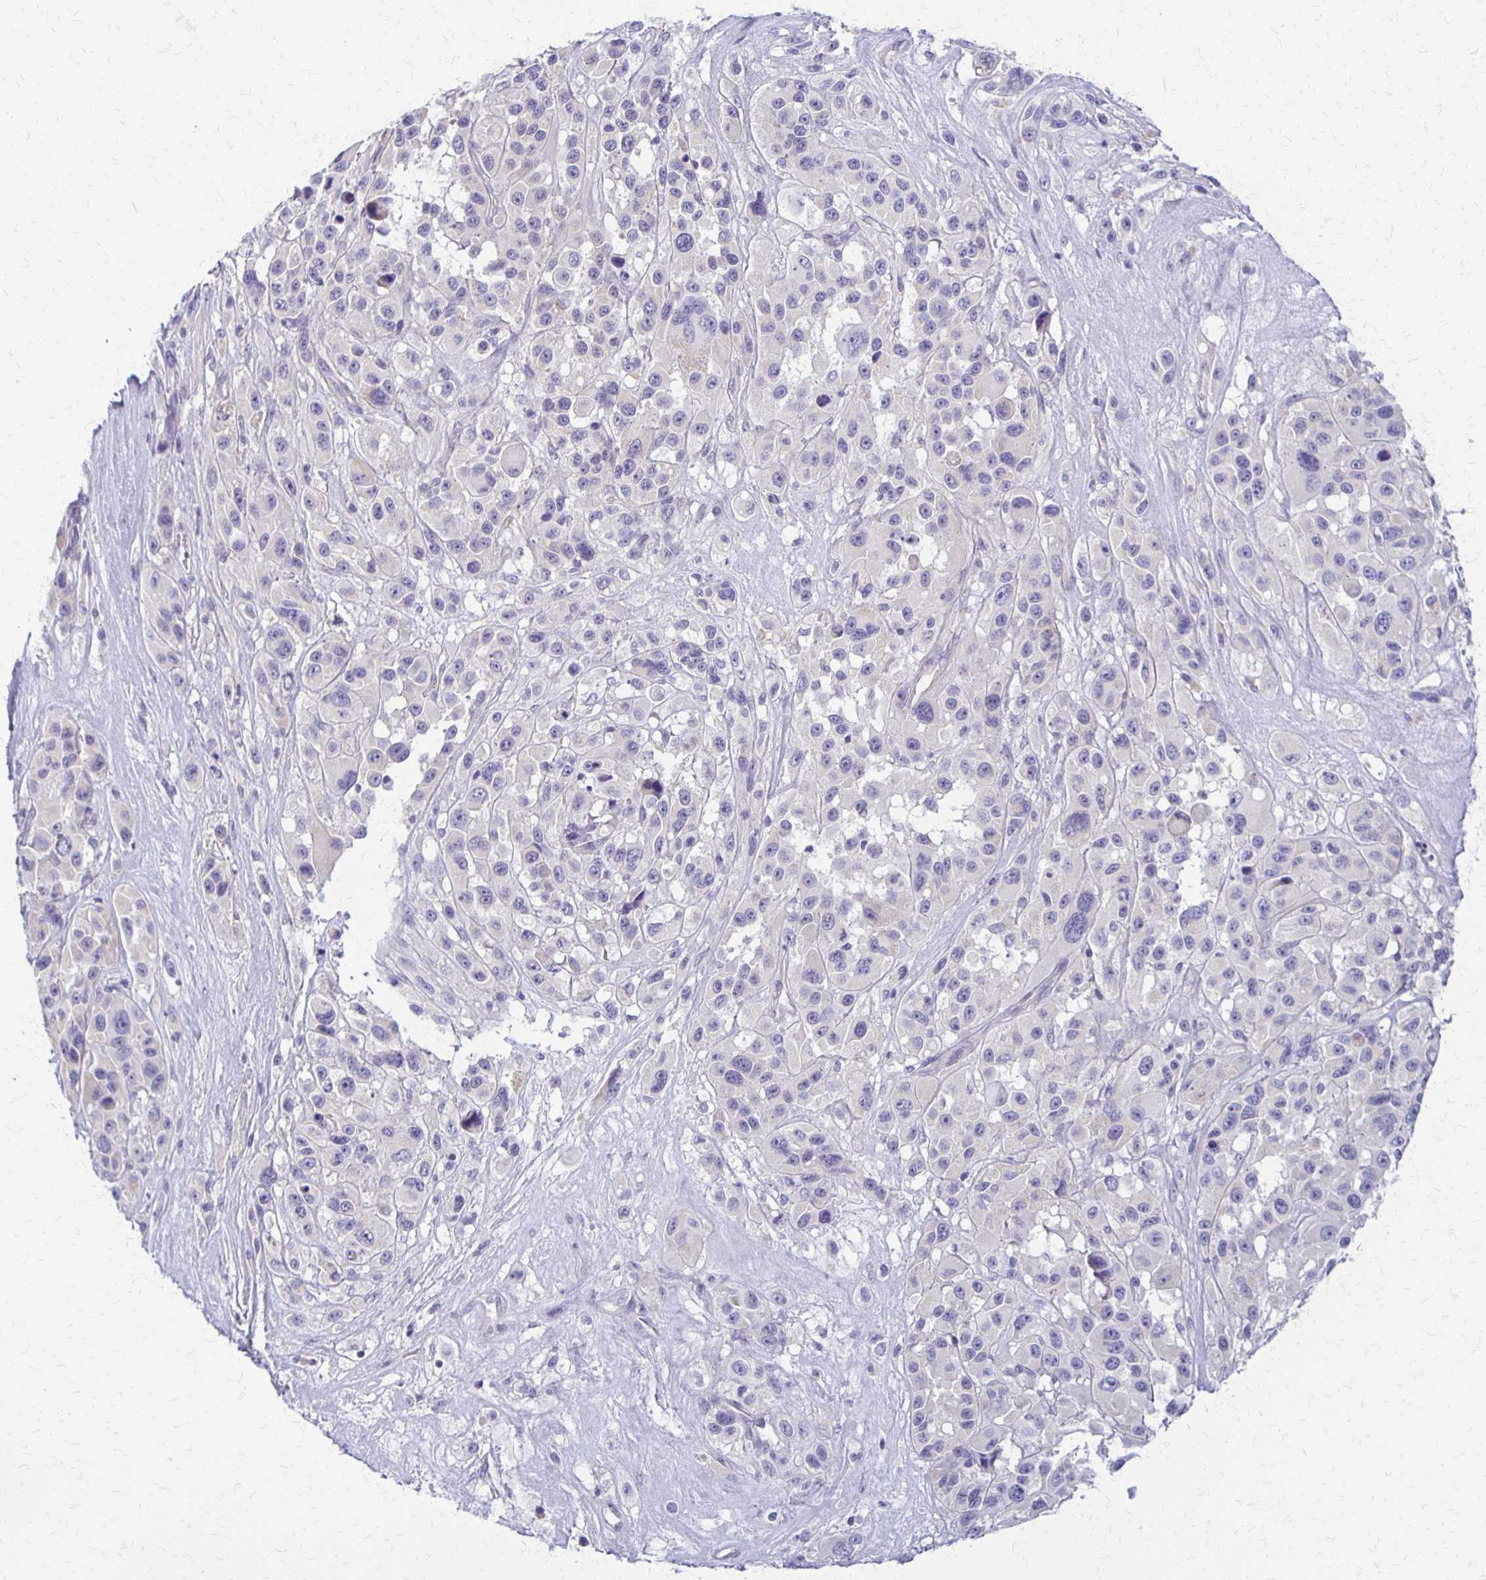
{"staining": {"intensity": "negative", "quantity": "none", "location": "none"}, "tissue": "melanoma", "cell_type": "Tumor cells", "image_type": "cancer", "snomed": [{"axis": "morphology", "description": "Malignant melanoma, Metastatic site"}, {"axis": "topography", "description": "Lymph node"}], "caption": "An IHC micrograph of malignant melanoma (metastatic site) is shown. There is no staining in tumor cells of malignant melanoma (metastatic site). (DAB immunohistochemistry (IHC) with hematoxylin counter stain).", "gene": "RHOC", "patient": {"sex": "female", "age": 65}}